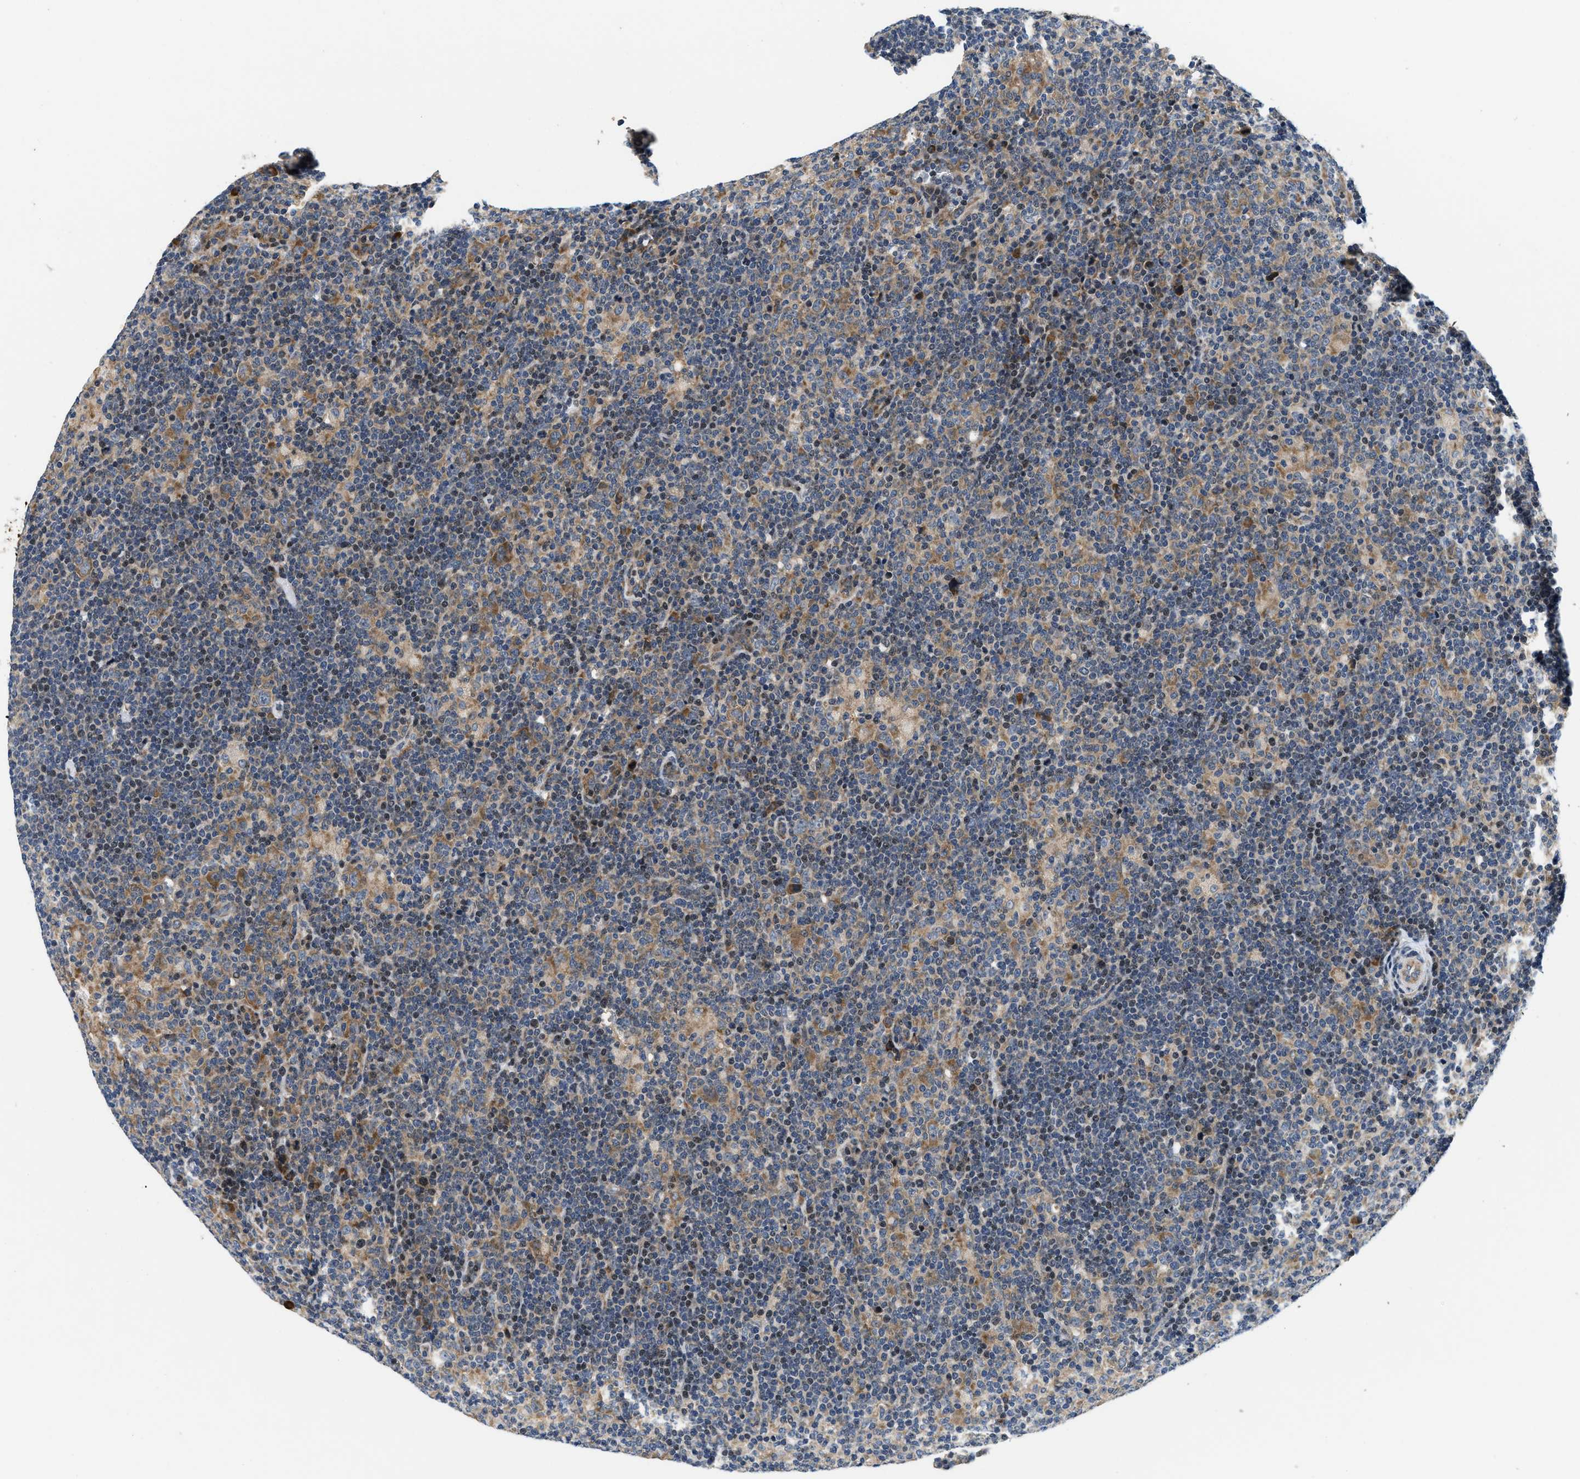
{"staining": {"intensity": "moderate", "quantity": ">75%", "location": "cytoplasmic/membranous"}, "tissue": "lymphoma", "cell_type": "Tumor cells", "image_type": "cancer", "snomed": [{"axis": "morphology", "description": "Hodgkin's disease, NOS"}, {"axis": "topography", "description": "Lymph node"}], "caption": "A micrograph of Hodgkin's disease stained for a protein reveals moderate cytoplasmic/membranous brown staining in tumor cells.", "gene": "IKBKE", "patient": {"sex": "female", "age": 57}}